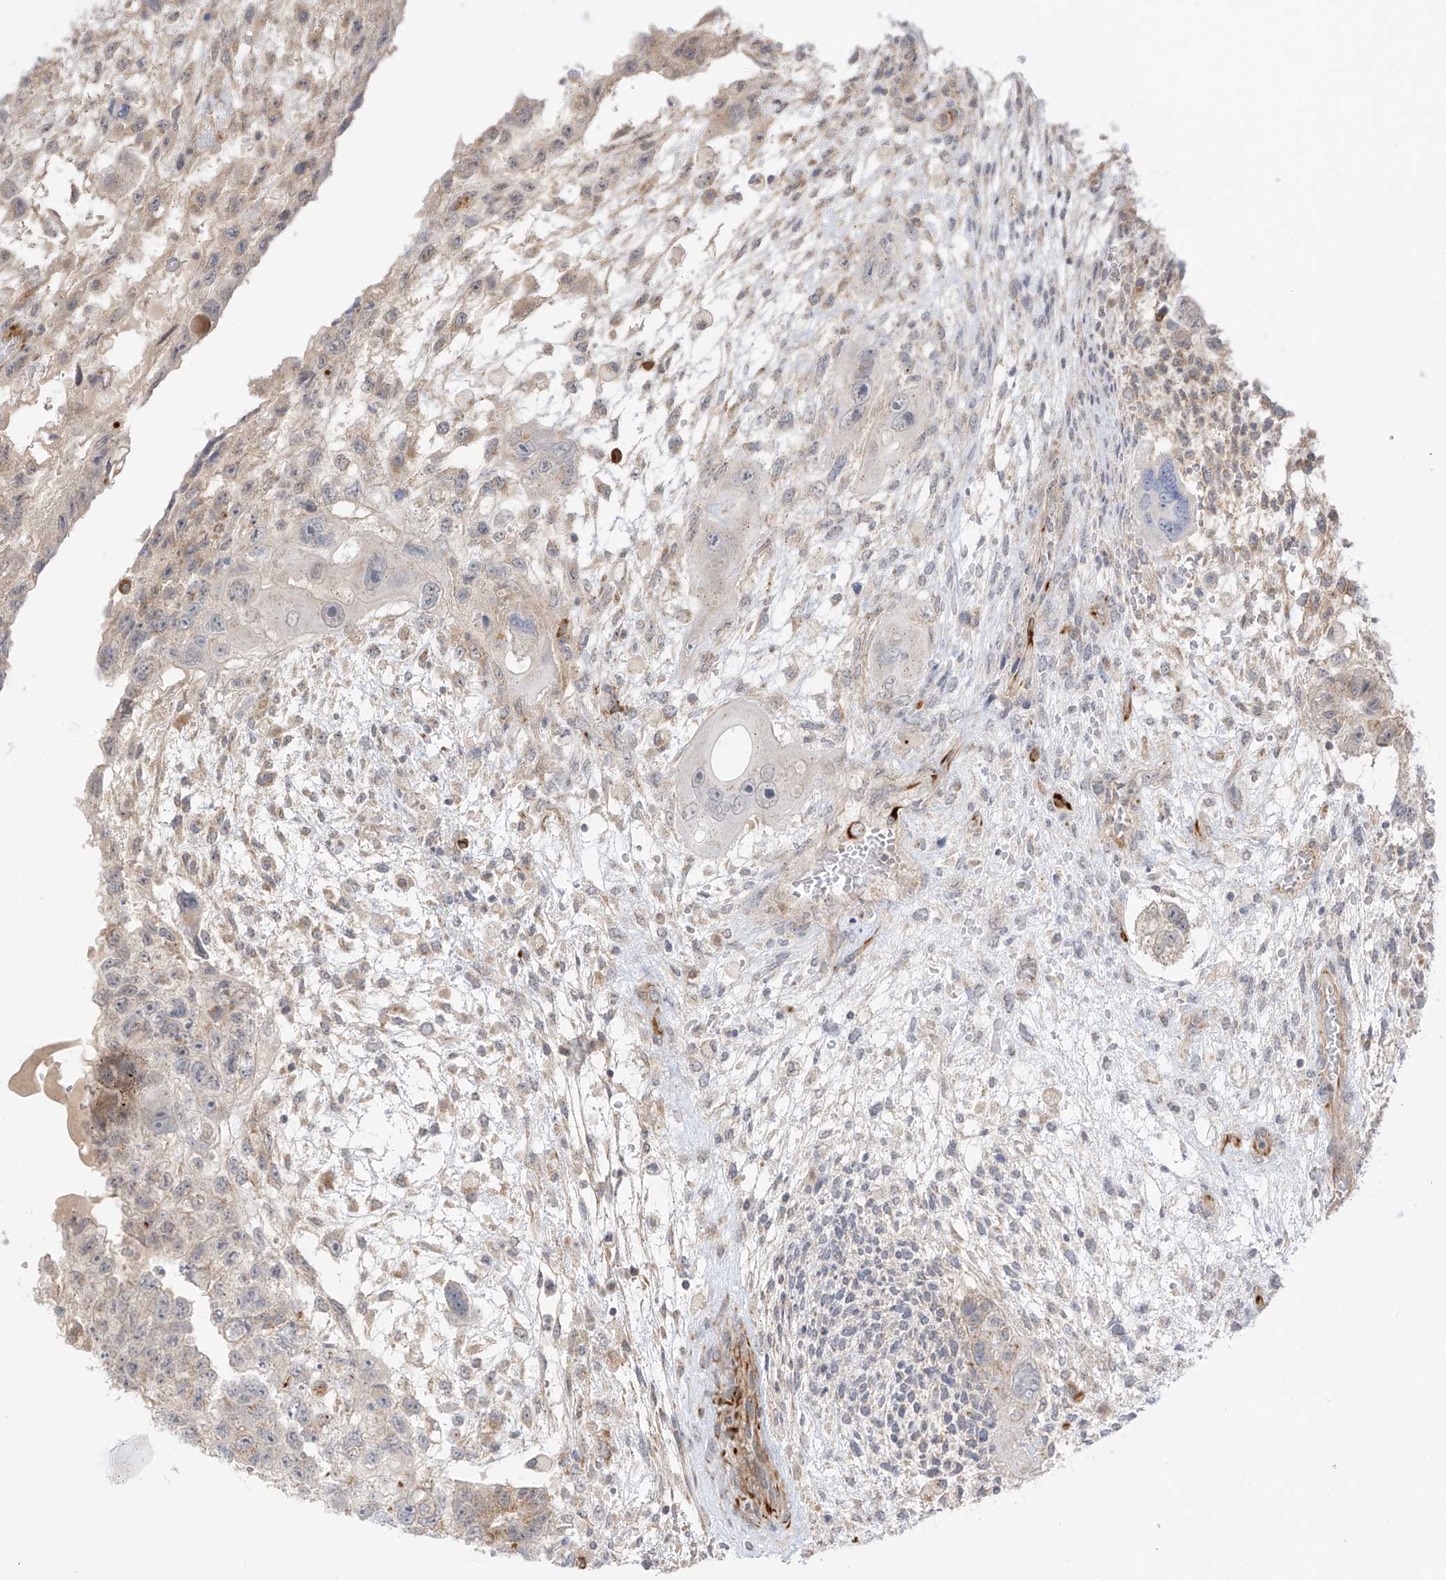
{"staining": {"intensity": "negative", "quantity": "none", "location": "none"}, "tissue": "testis cancer", "cell_type": "Tumor cells", "image_type": "cancer", "snomed": [{"axis": "morphology", "description": "Carcinoma, Embryonal, NOS"}, {"axis": "topography", "description": "Testis"}], "caption": "Tumor cells show no significant protein expression in embryonal carcinoma (testis).", "gene": "HS6ST2", "patient": {"sex": "male", "age": 36}}